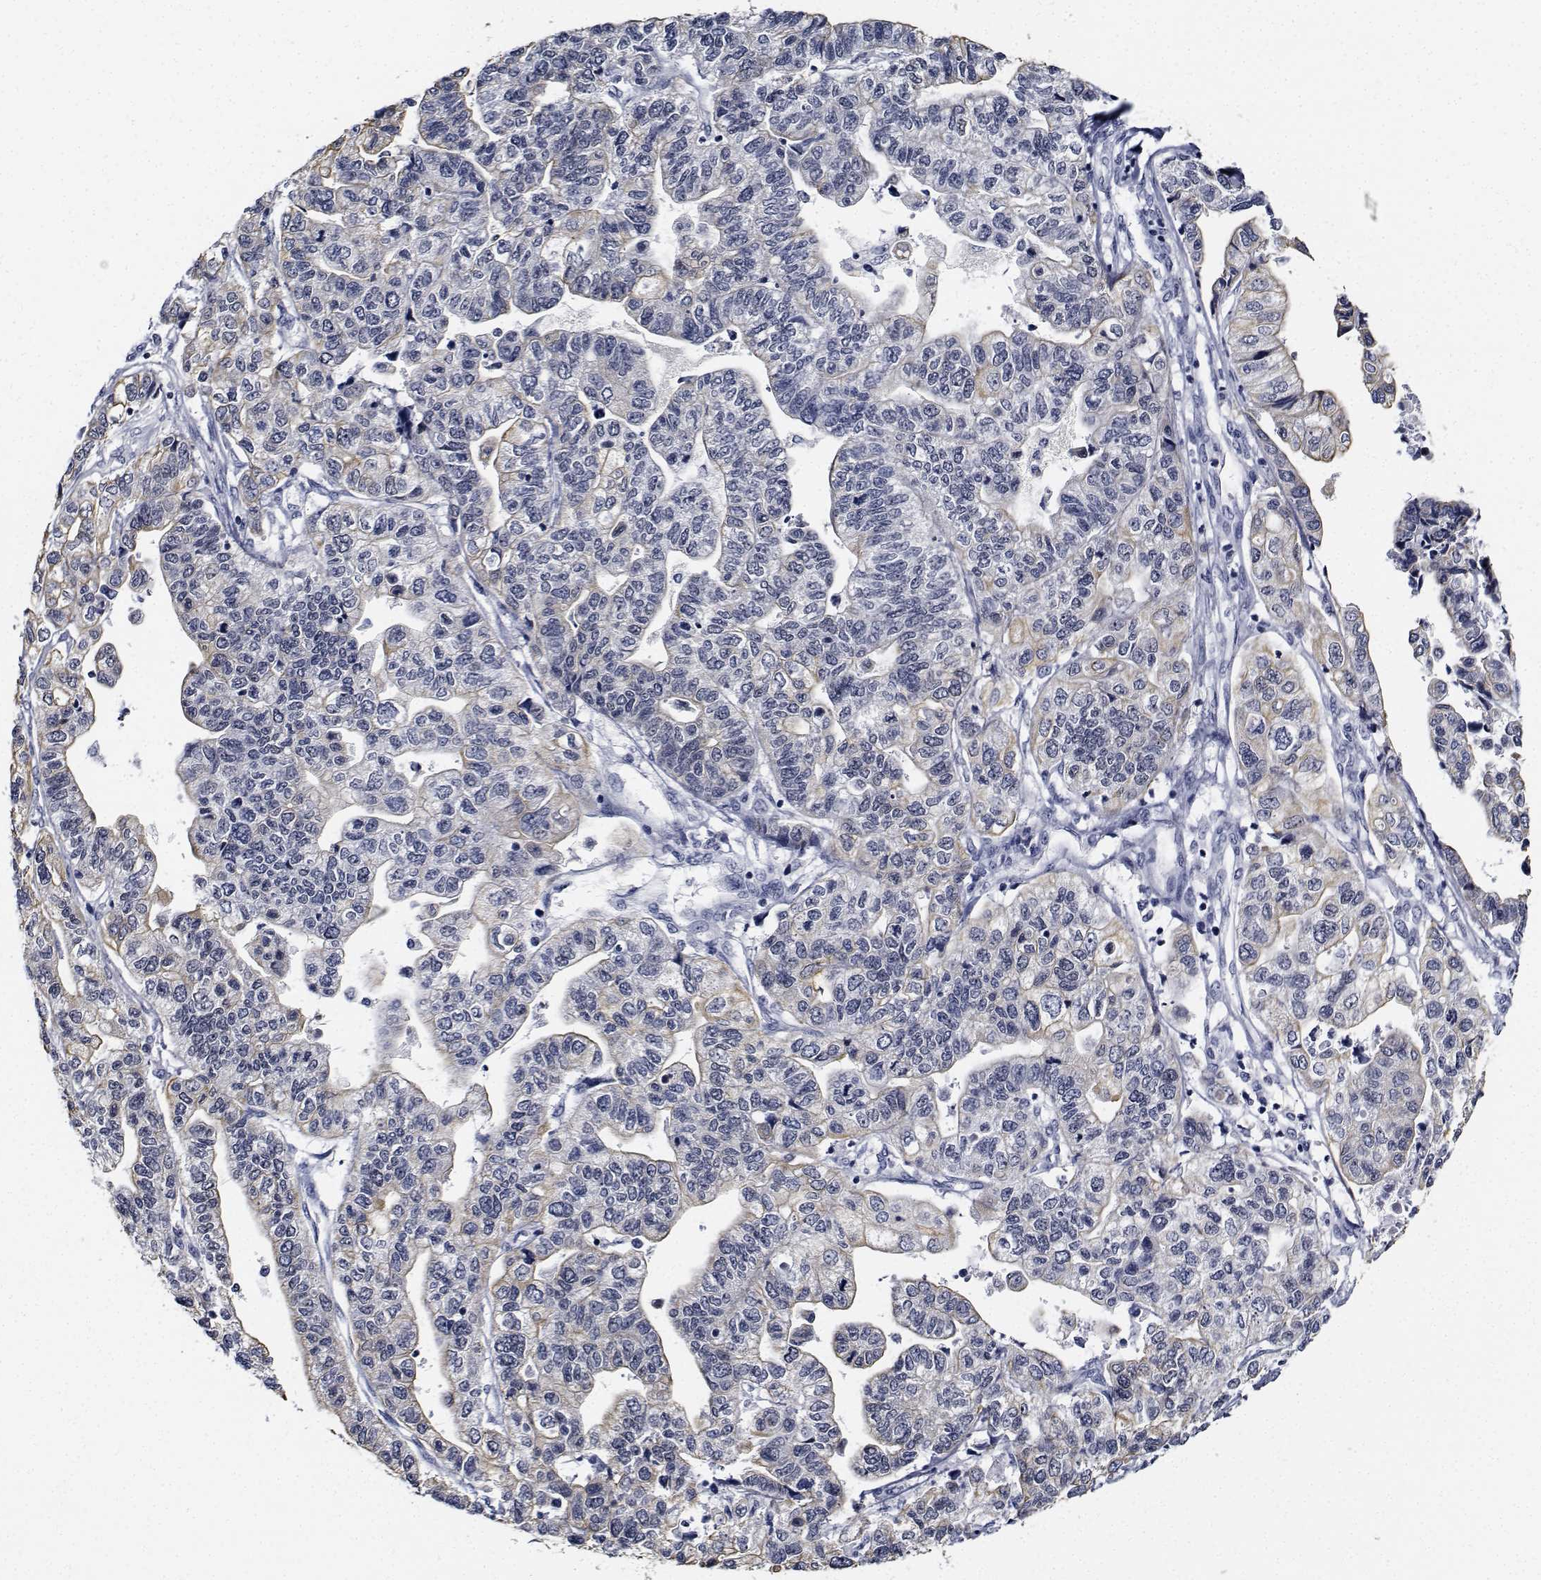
{"staining": {"intensity": "weak", "quantity": "<25%", "location": "cytoplasmic/membranous"}, "tissue": "stomach cancer", "cell_type": "Tumor cells", "image_type": "cancer", "snomed": [{"axis": "morphology", "description": "Adenocarcinoma, NOS"}, {"axis": "topography", "description": "Stomach, upper"}], "caption": "Protein analysis of adenocarcinoma (stomach) displays no significant expression in tumor cells.", "gene": "NVL", "patient": {"sex": "female", "age": 67}}